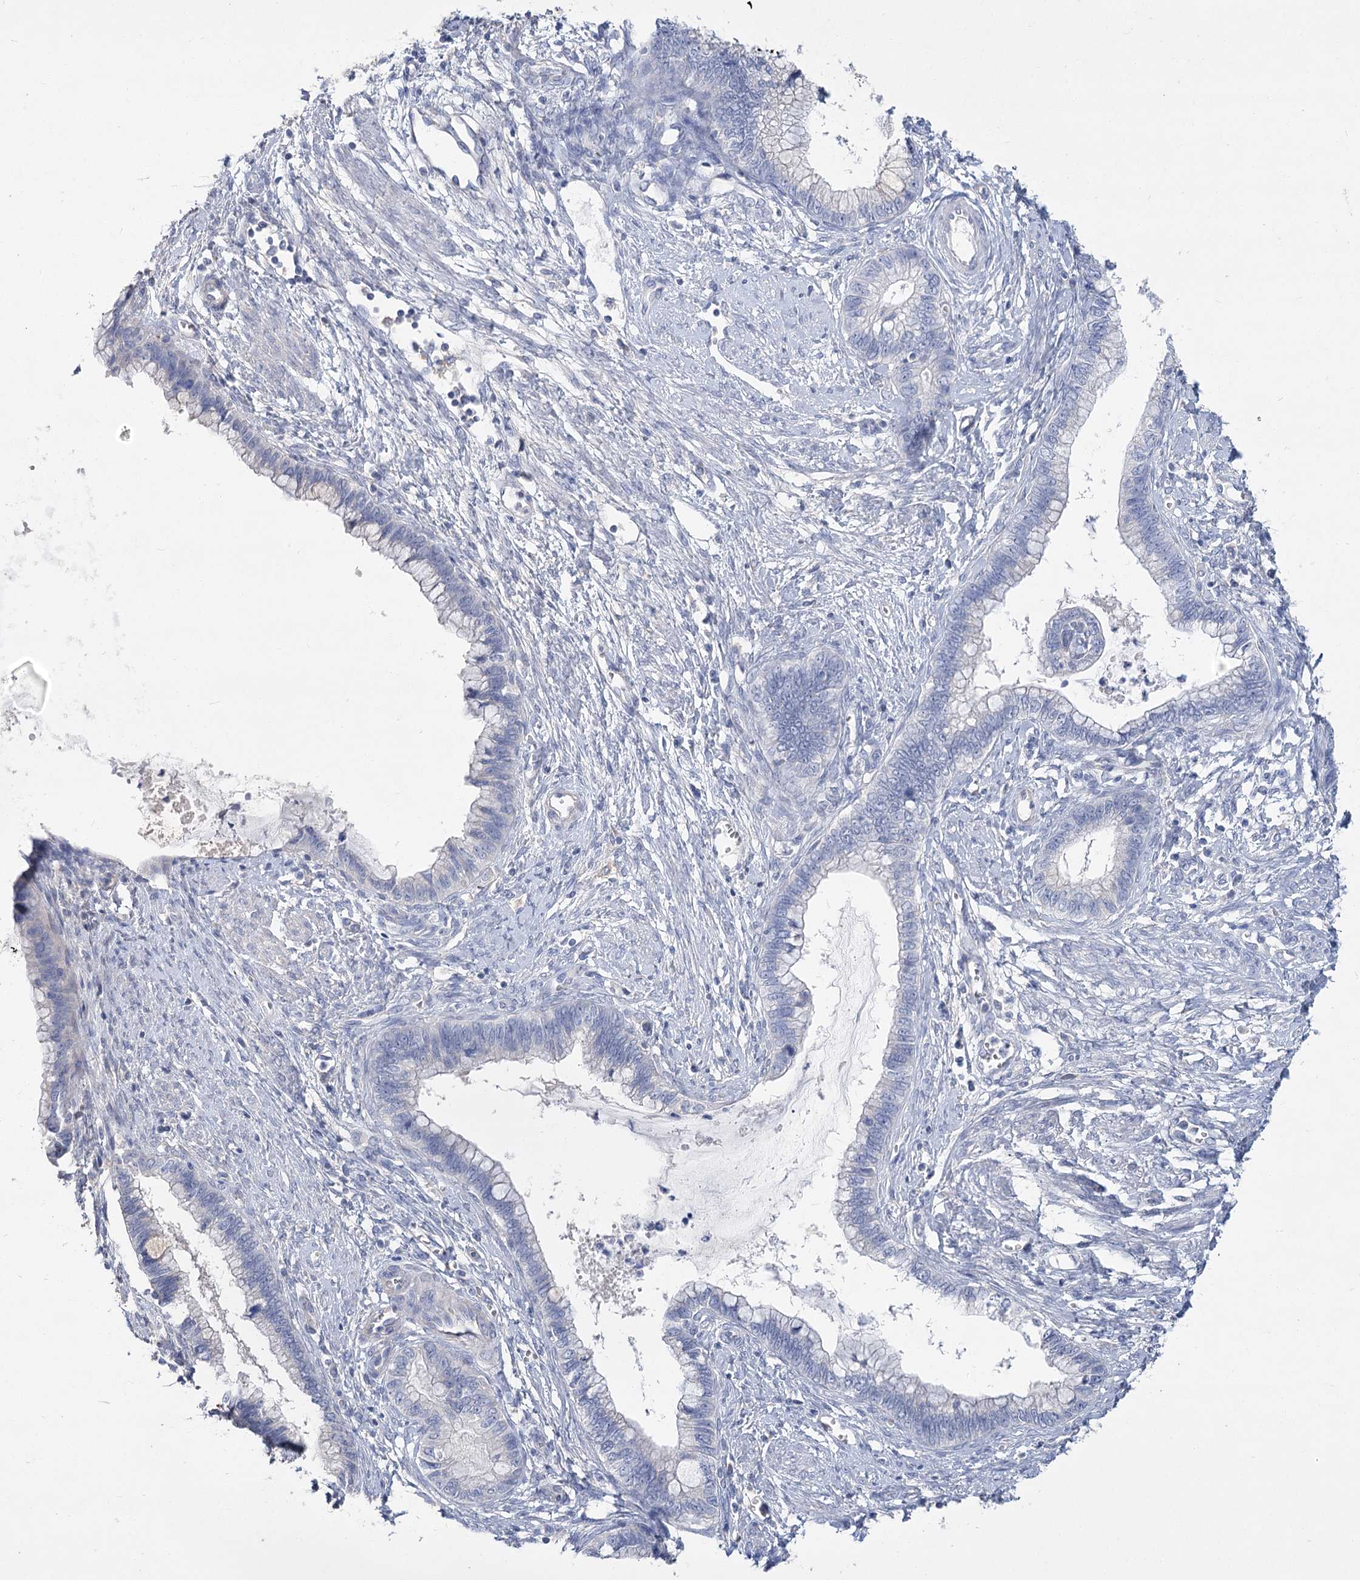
{"staining": {"intensity": "negative", "quantity": "none", "location": "none"}, "tissue": "cervical cancer", "cell_type": "Tumor cells", "image_type": "cancer", "snomed": [{"axis": "morphology", "description": "Adenocarcinoma, NOS"}, {"axis": "topography", "description": "Cervix"}], "caption": "A high-resolution micrograph shows IHC staining of cervical cancer (adenocarcinoma), which reveals no significant staining in tumor cells.", "gene": "SLC9A3", "patient": {"sex": "female", "age": 44}}